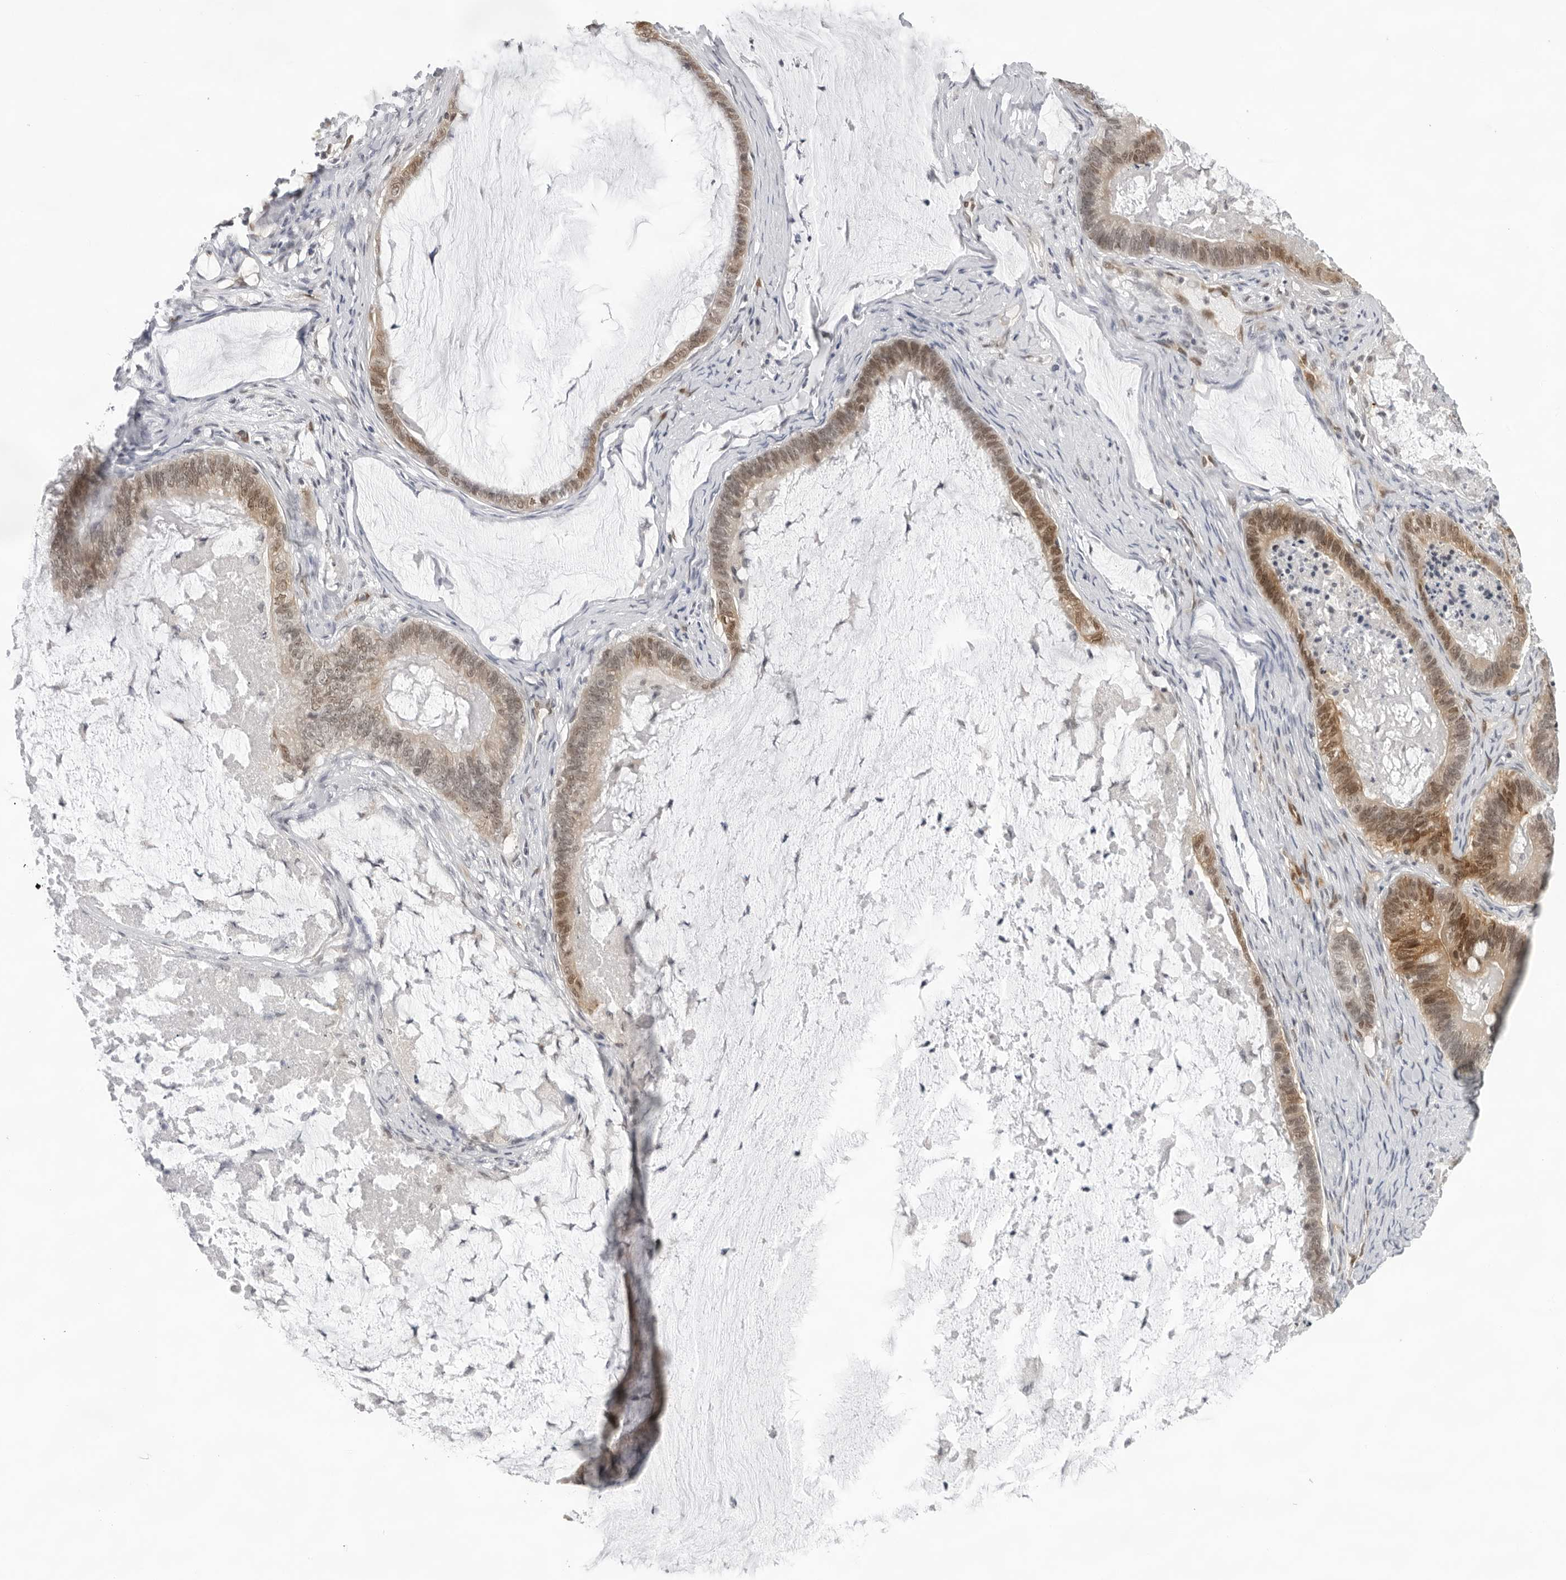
{"staining": {"intensity": "strong", "quantity": ">75%", "location": "cytoplasmic/membranous"}, "tissue": "ovarian cancer", "cell_type": "Tumor cells", "image_type": "cancer", "snomed": [{"axis": "morphology", "description": "Cystadenocarcinoma, mucinous, NOS"}, {"axis": "topography", "description": "Ovary"}], "caption": "Immunohistochemistry staining of mucinous cystadenocarcinoma (ovarian), which exhibits high levels of strong cytoplasmic/membranous positivity in approximately >75% of tumor cells indicating strong cytoplasmic/membranous protein expression. The staining was performed using DAB (3,3'-diaminobenzidine) (brown) for protein detection and nuclei were counterstained in hematoxylin (blue).", "gene": "CASP7", "patient": {"sex": "female", "age": 61}}